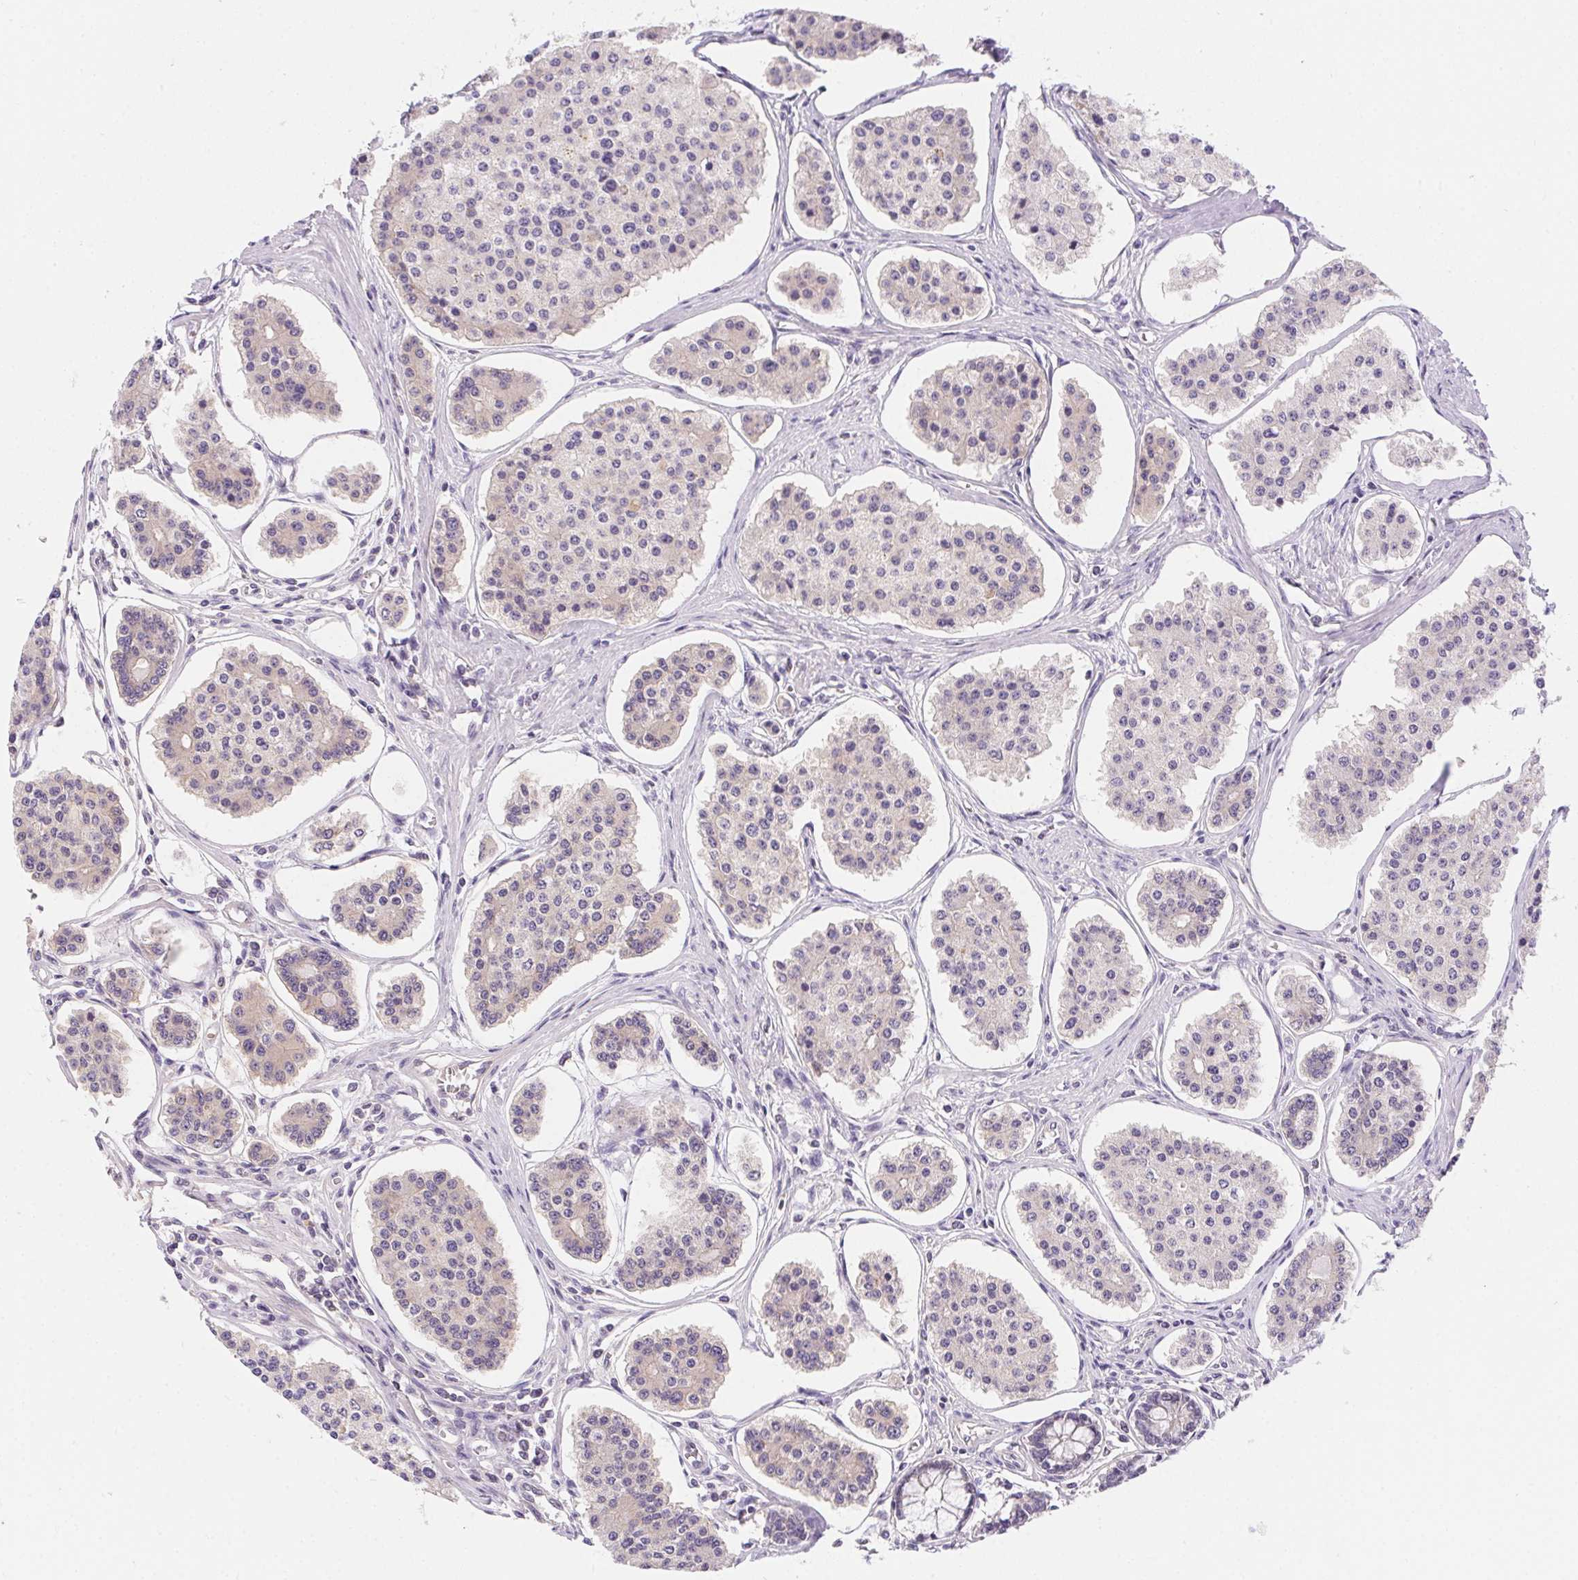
{"staining": {"intensity": "weak", "quantity": "<25%", "location": "cytoplasmic/membranous"}, "tissue": "carcinoid", "cell_type": "Tumor cells", "image_type": "cancer", "snomed": [{"axis": "morphology", "description": "Carcinoid, malignant, NOS"}, {"axis": "topography", "description": "Small intestine"}], "caption": "Histopathology image shows no significant protein staining in tumor cells of carcinoid (malignant).", "gene": "PRKAA1", "patient": {"sex": "female", "age": 65}}